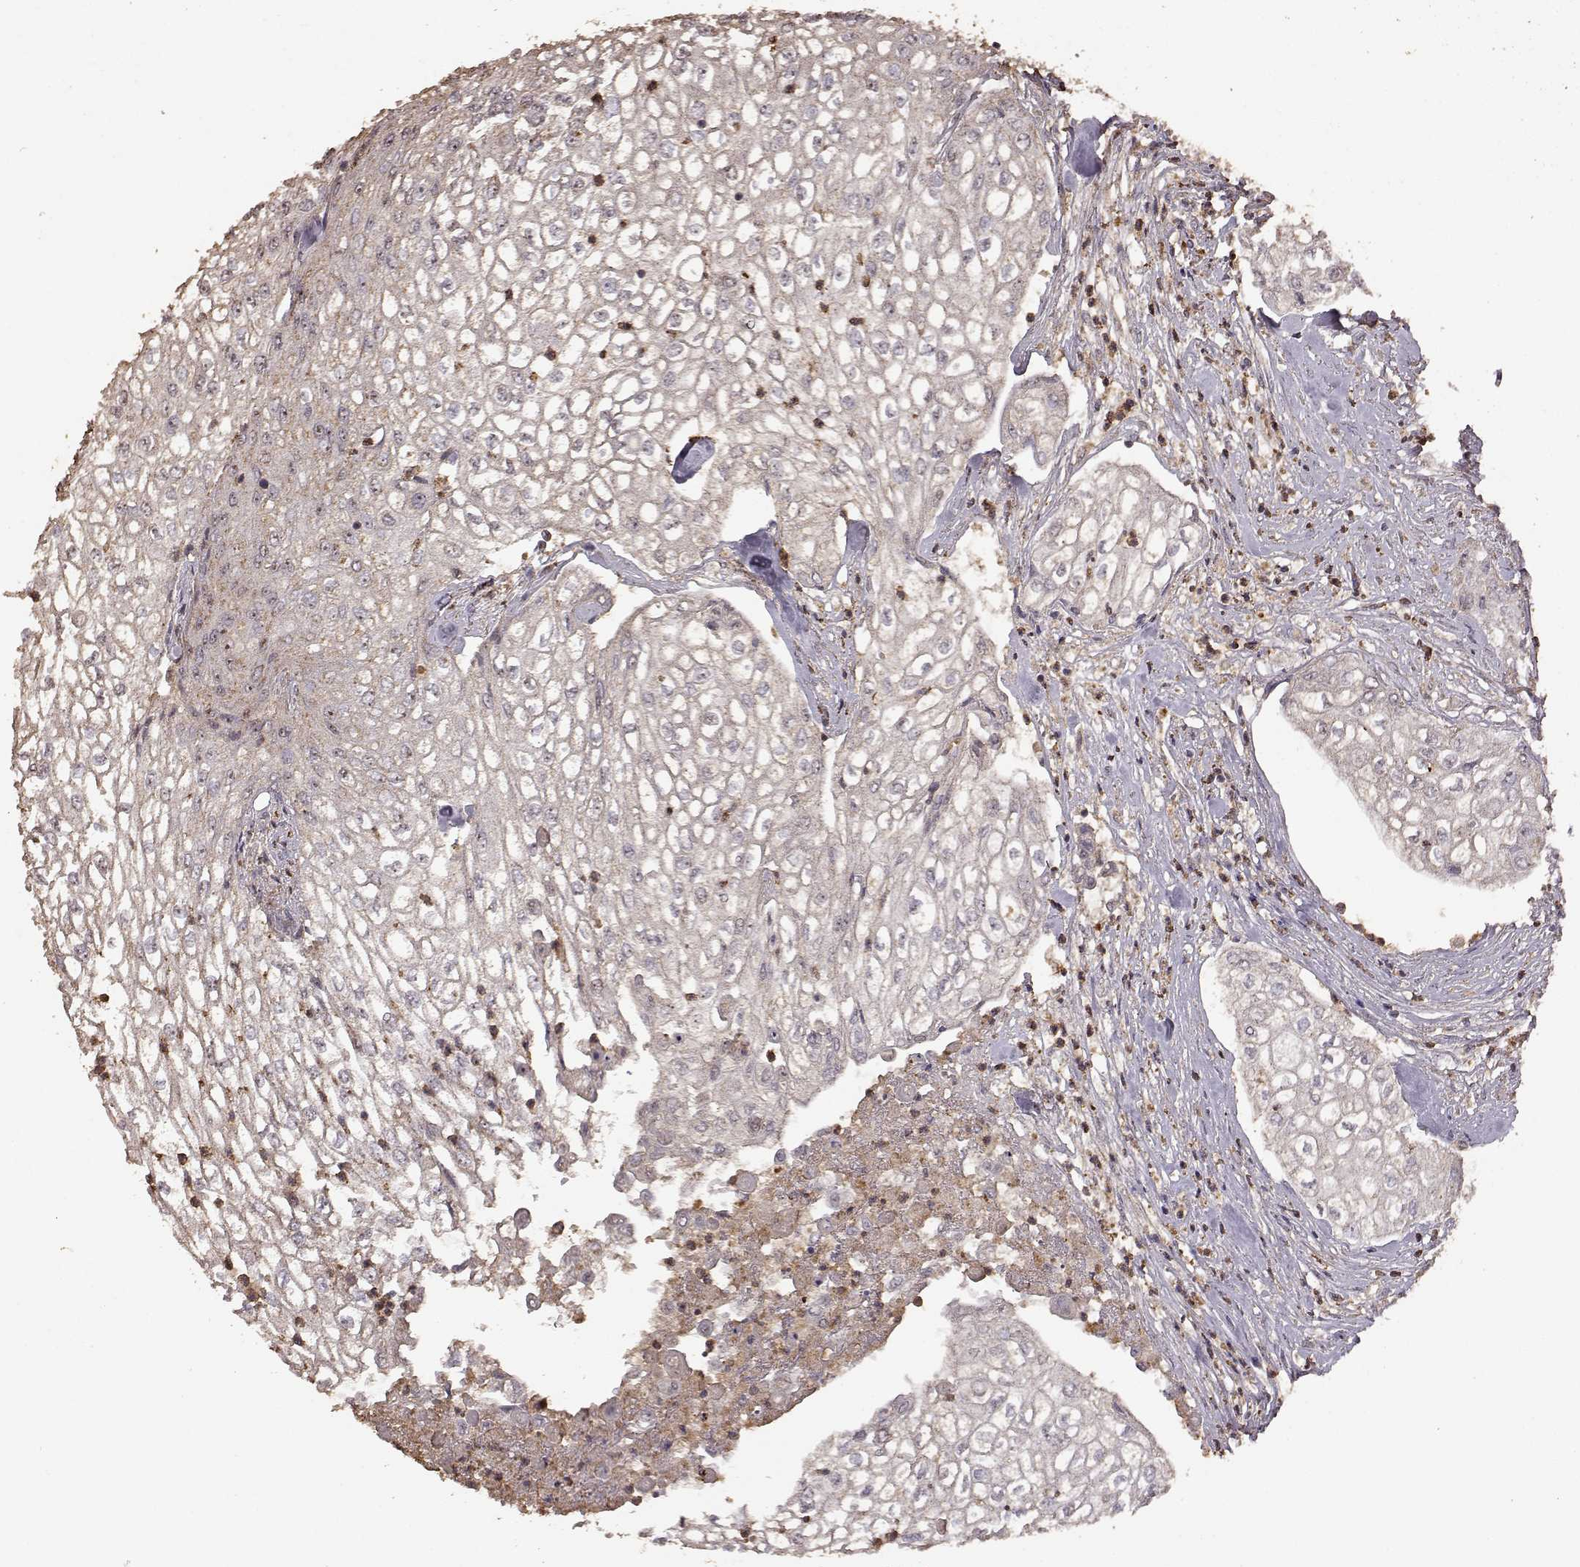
{"staining": {"intensity": "negative", "quantity": "none", "location": "none"}, "tissue": "urothelial cancer", "cell_type": "Tumor cells", "image_type": "cancer", "snomed": [{"axis": "morphology", "description": "Urothelial carcinoma, High grade"}, {"axis": "topography", "description": "Urinary bladder"}], "caption": "IHC photomicrograph of neoplastic tissue: urothelial cancer stained with DAB (3,3'-diaminobenzidine) exhibits no significant protein positivity in tumor cells.", "gene": "PTGES2", "patient": {"sex": "male", "age": 62}}